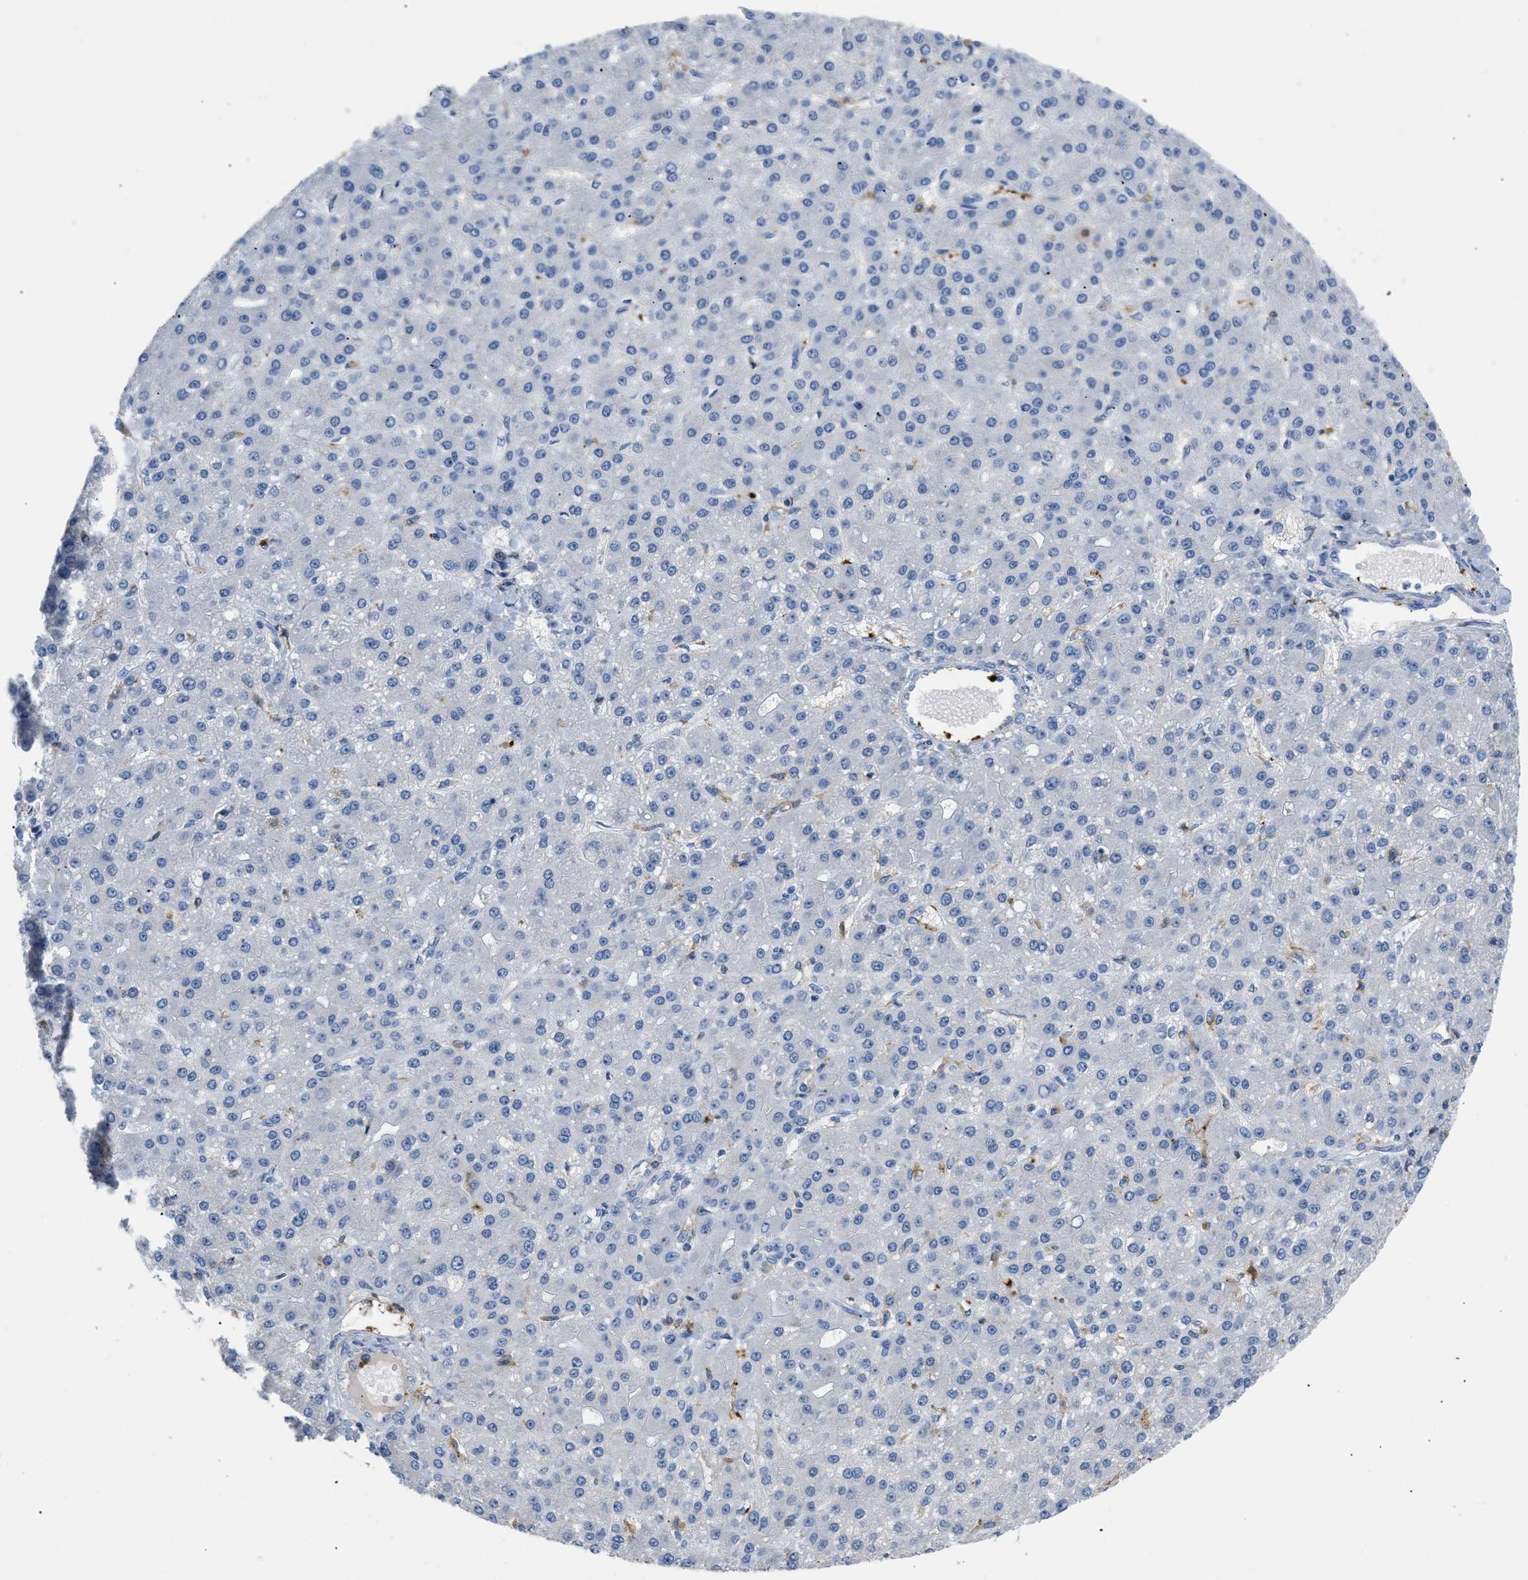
{"staining": {"intensity": "negative", "quantity": "none", "location": "none"}, "tissue": "liver cancer", "cell_type": "Tumor cells", "image_type": "cancer", "snomed": [{"axis": "morphology", "description": "Carcinoma, Hepatocellular, NOS"}, {"axis": "topography", "description": "Liver"}], "caption": "The immunohistochemistry (IHC) histopathology image has no significant expression in tumor cells of liver cancer tissue.", "gene": "FGF18", "patient": {"sex": "male", "age": 67}}